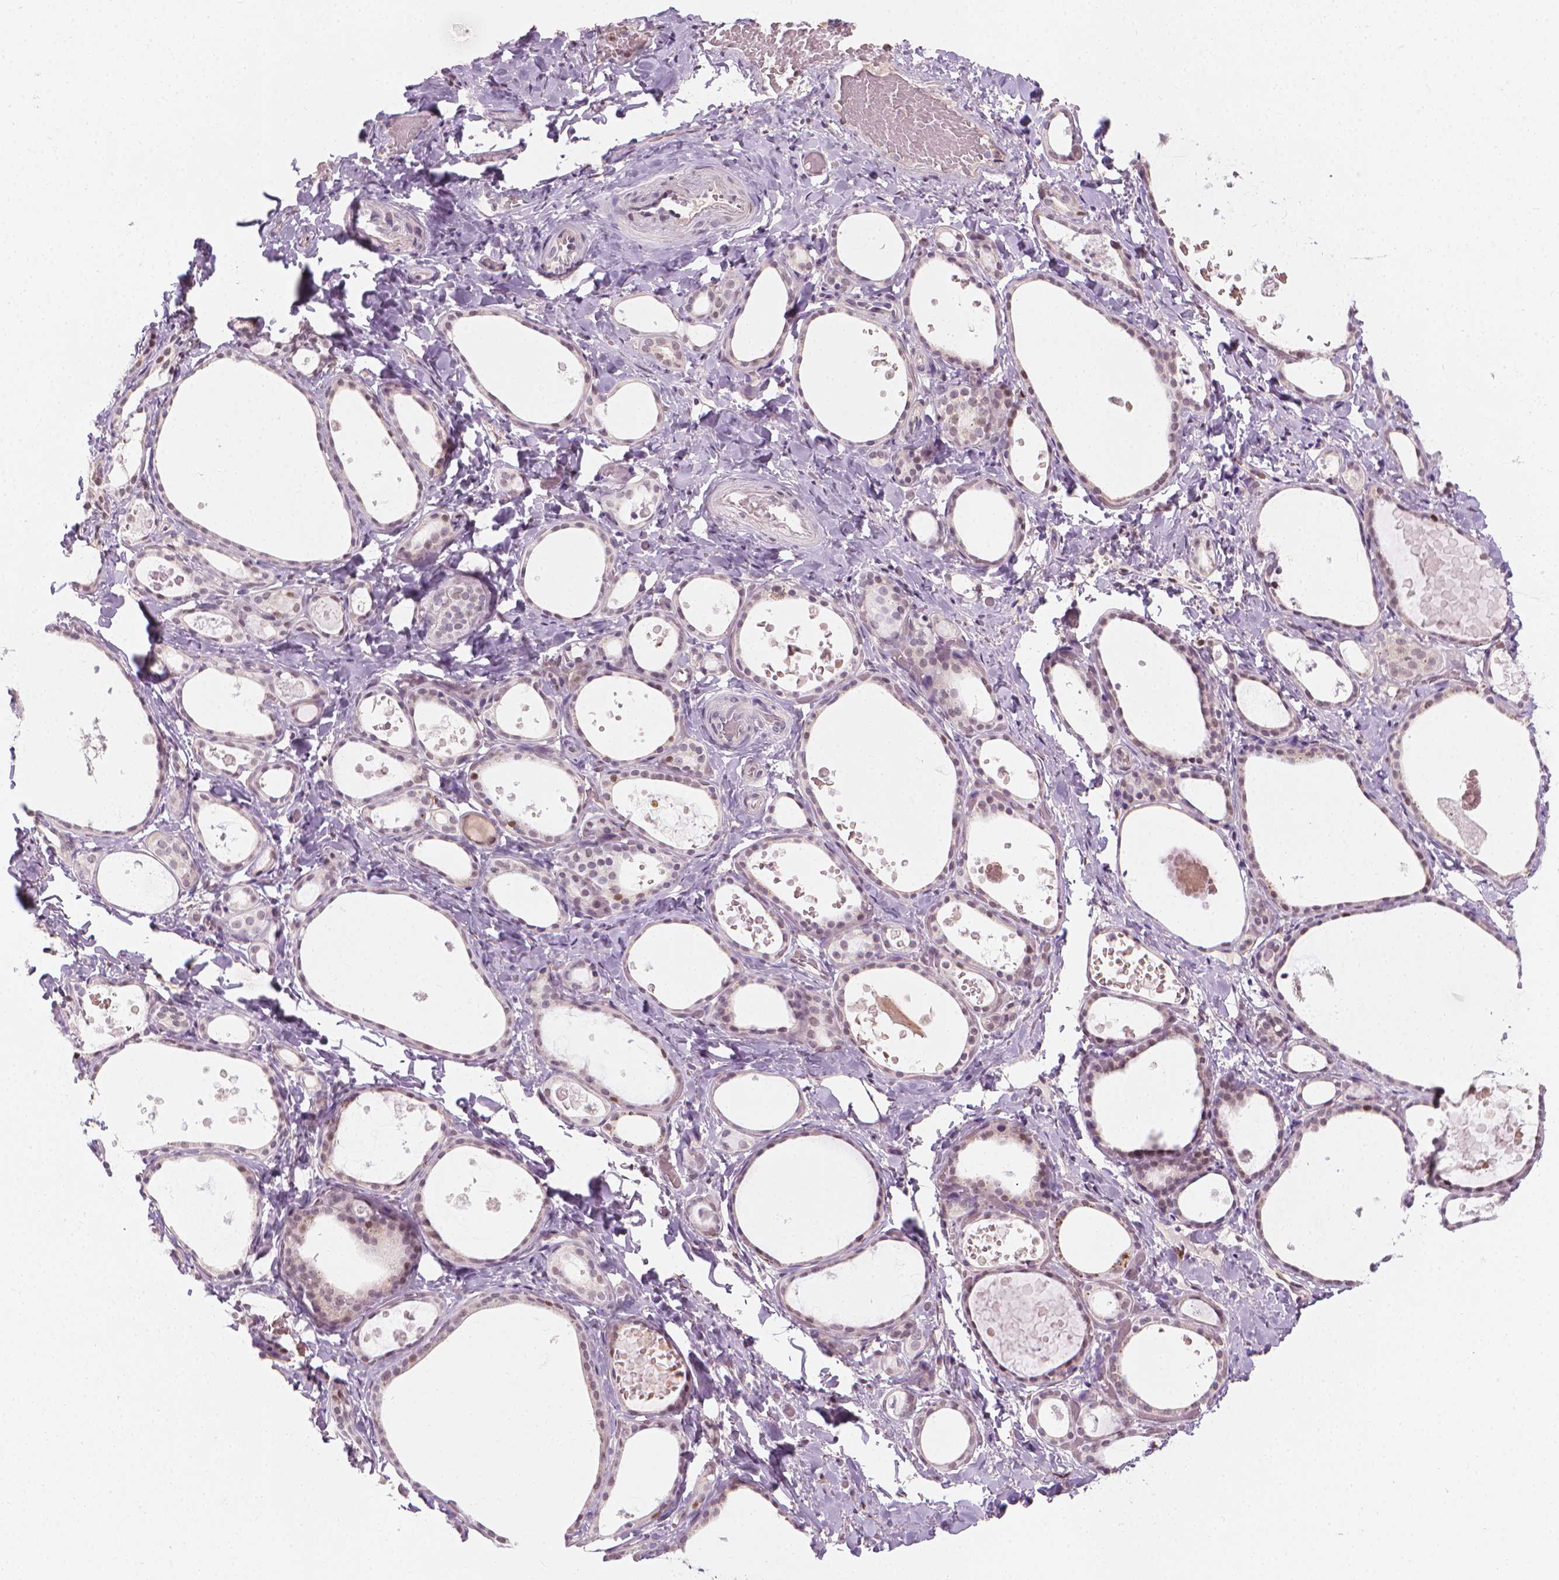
{"staining": {"intensity": "weak", "quantity": "25%-75%", "location": "nuclear"}, "tissue": "thyroid gland", "cell_type": "Glandular cells", "image_type": "normal", "snomed": [{"axis": "morphology", "description": "Normal tissue, NOS"}, {"axis": "topography", "description": "Thyroid gland"}], "caption": "The image shows staining of unremarkable thyroid gland, revealing weak nuclear protein expression (brown color) within glandular cells. Immunohistochemistry (ihc) stains the protein of interest in brown and the nuclei are stained blue.", "gene": "CDKN1C", "patient": {"sex": "female", "age": 56}}